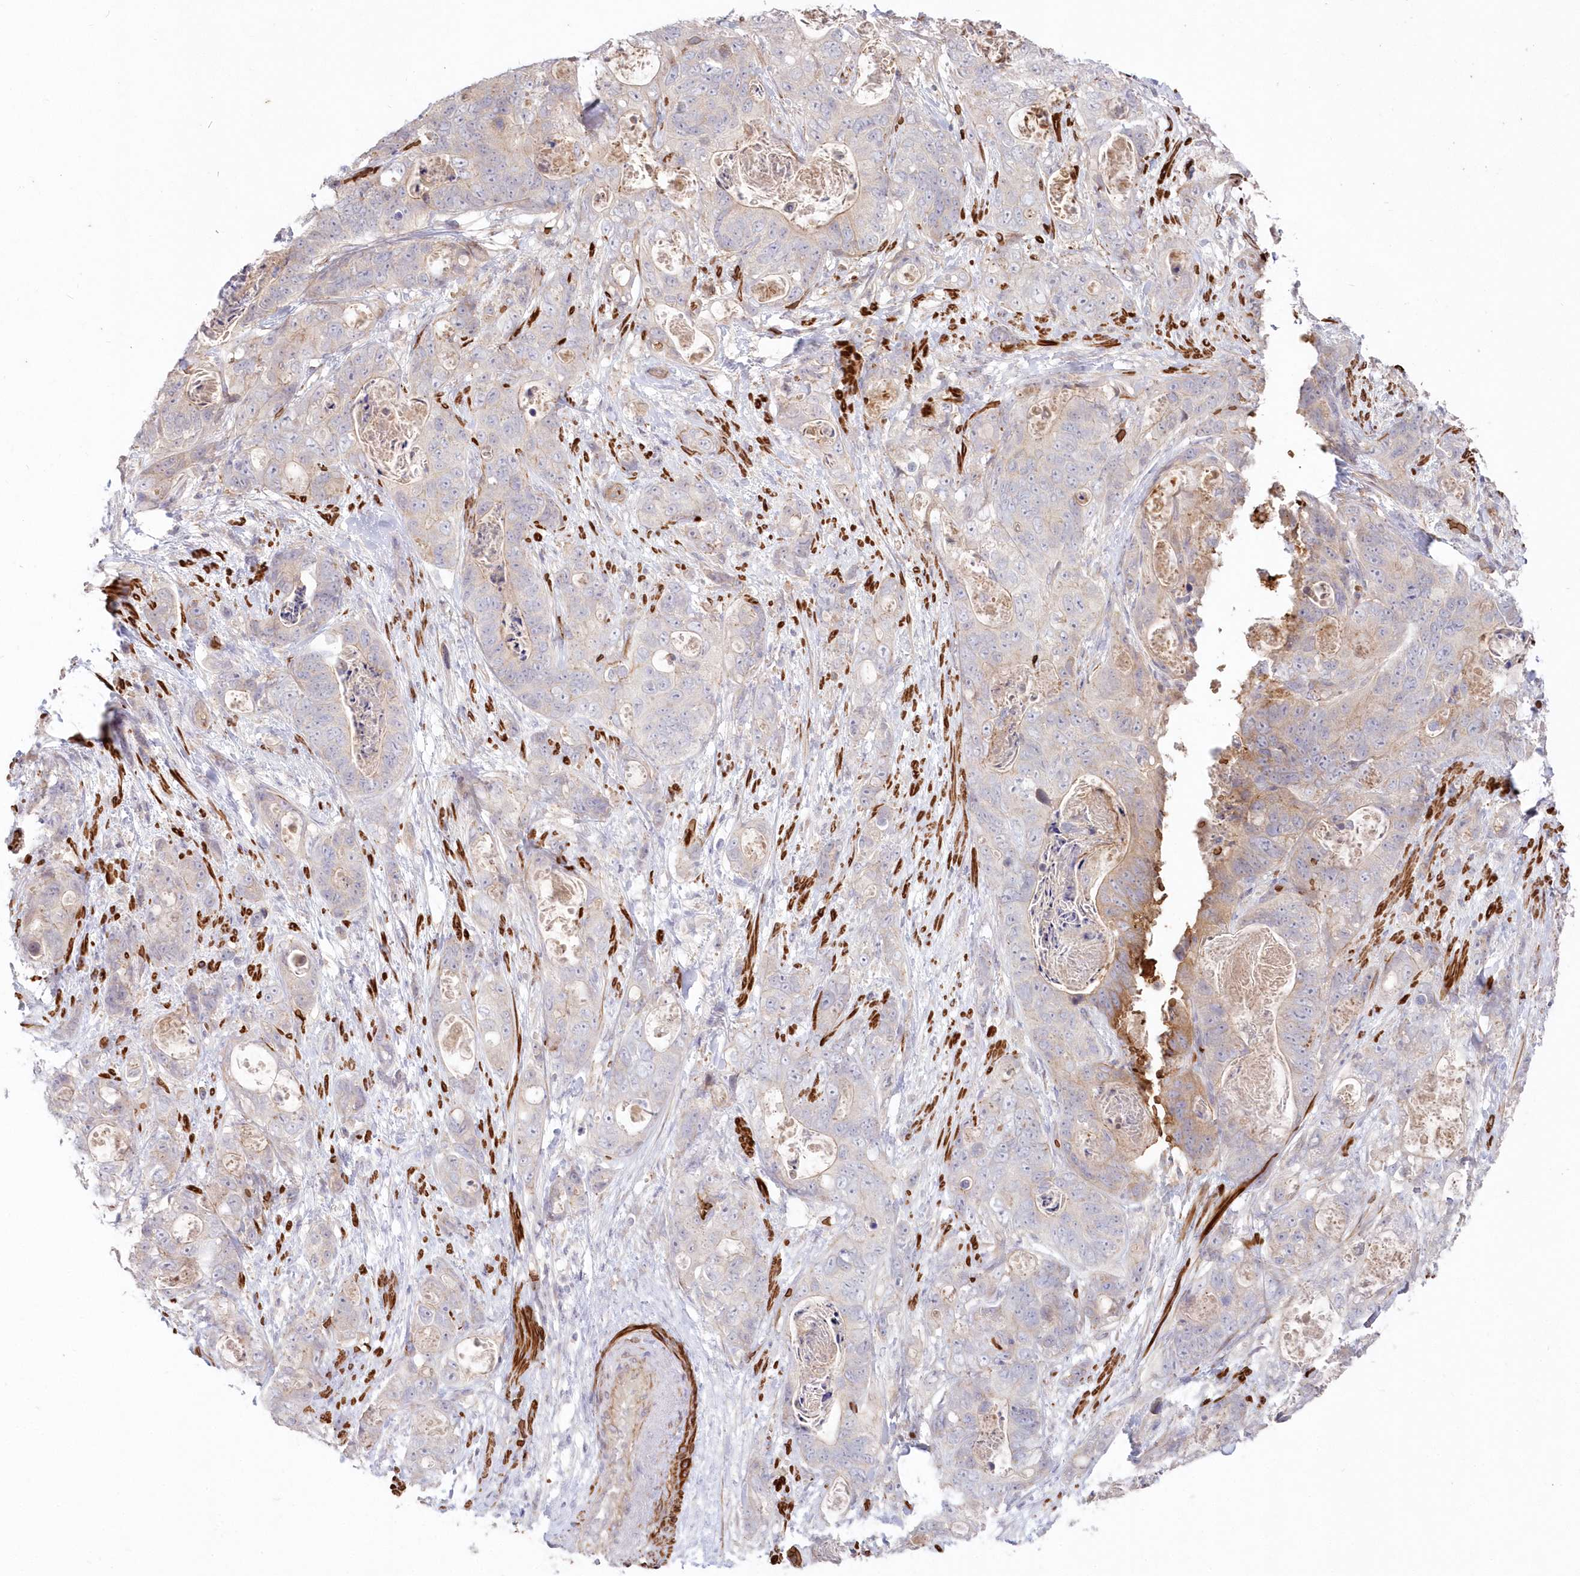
{"staining": {"intensity": "weak", "quantity": "<25%", "location": "cytoplasmic/membranous"}, "tissue": "stomach cancer", "cell_type": "Tumor cells", "image_type": "cancer", "snomed": [{"axis": "morphology", "description": "Normal tissue, NOS"}, {"axis": "morphology", "description": "Adenocarcinoma, NOS"}, {"axis": "topography", "description": "Stomach"}], "caption": "An image of human adenocarcinoma (stomach) is negative for staining in tumor cells.", "gene": "SERINC1", "patient": {"sex": "female", "age": 89}}